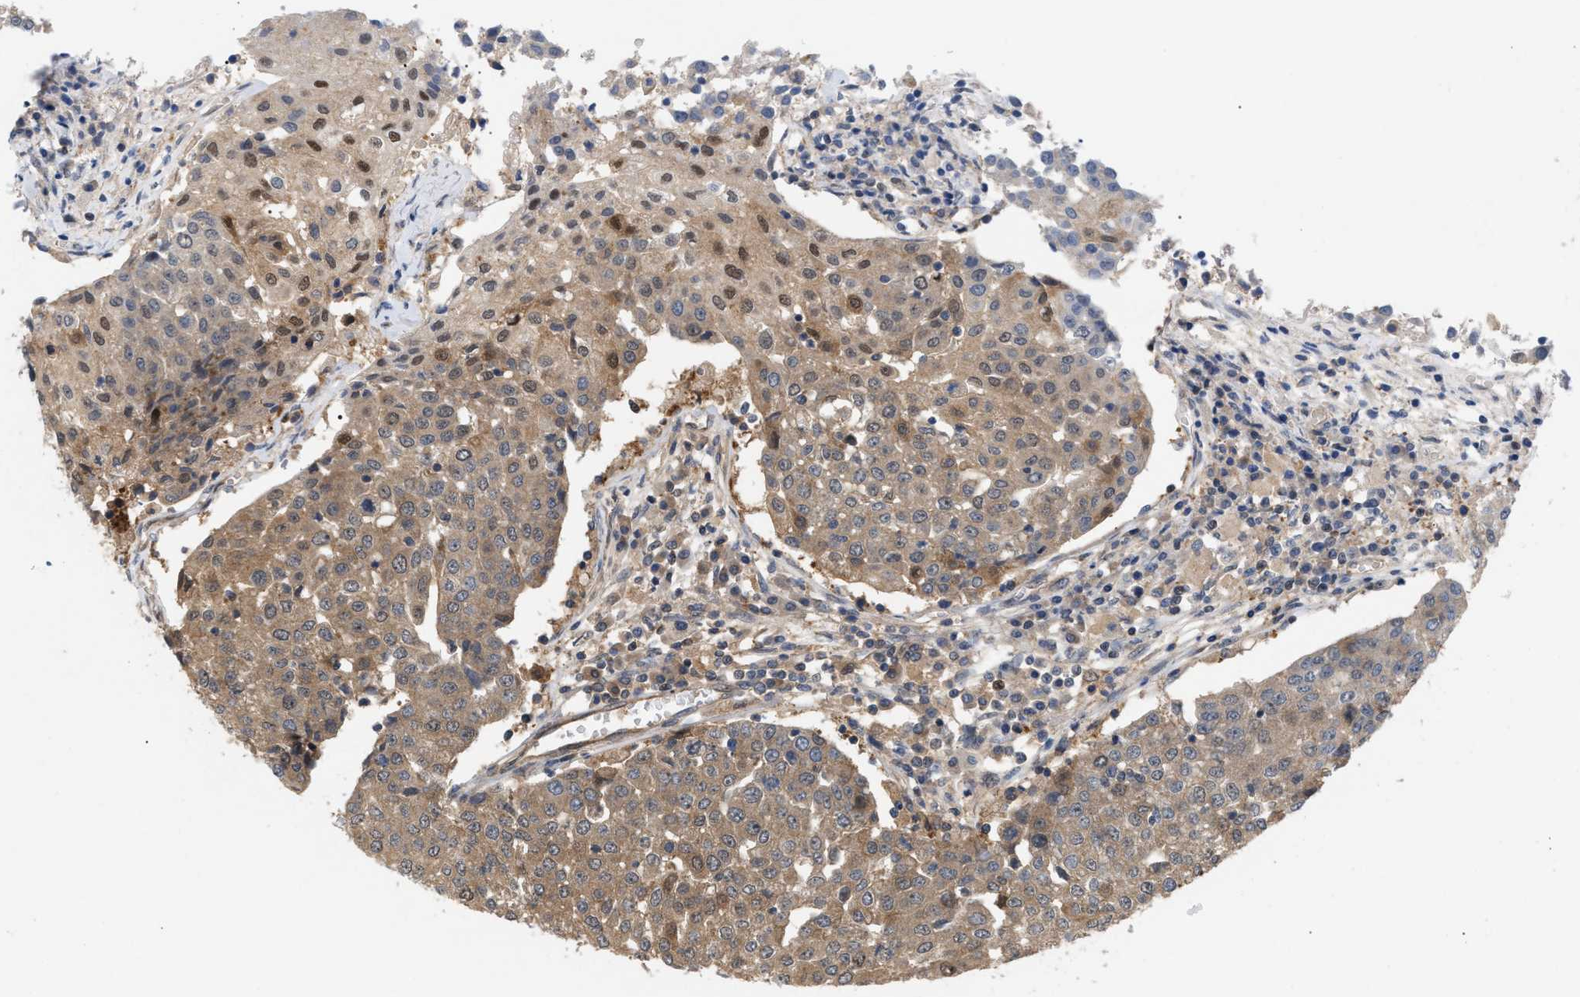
{"staining": {"intensity": "weak", "quantity": ">75%", "location": "cytoplasmic/membranous"}, "tissue": "urothelial cancer", "cell_type": "Tumor cells", "image_type": "cancer", "snomed": [{"axis": "morphology", "description": "Urothelial carcinoma, High grade"}, {"axis": "topography", "description": "Urinary bladder"}], "caption": "High-magnification brightfield microscopy of urothelial cancer stained with DAB (3,3'-diaminobenzidine) (brown) and counterstained with hematoxylin (blue). tumor cells exhibit weak cytoplasmic/membranous staining is identified in approximately>75% of cells.", "gene": "GLOD4", "patient": {"sex": "female", "age": 85}}